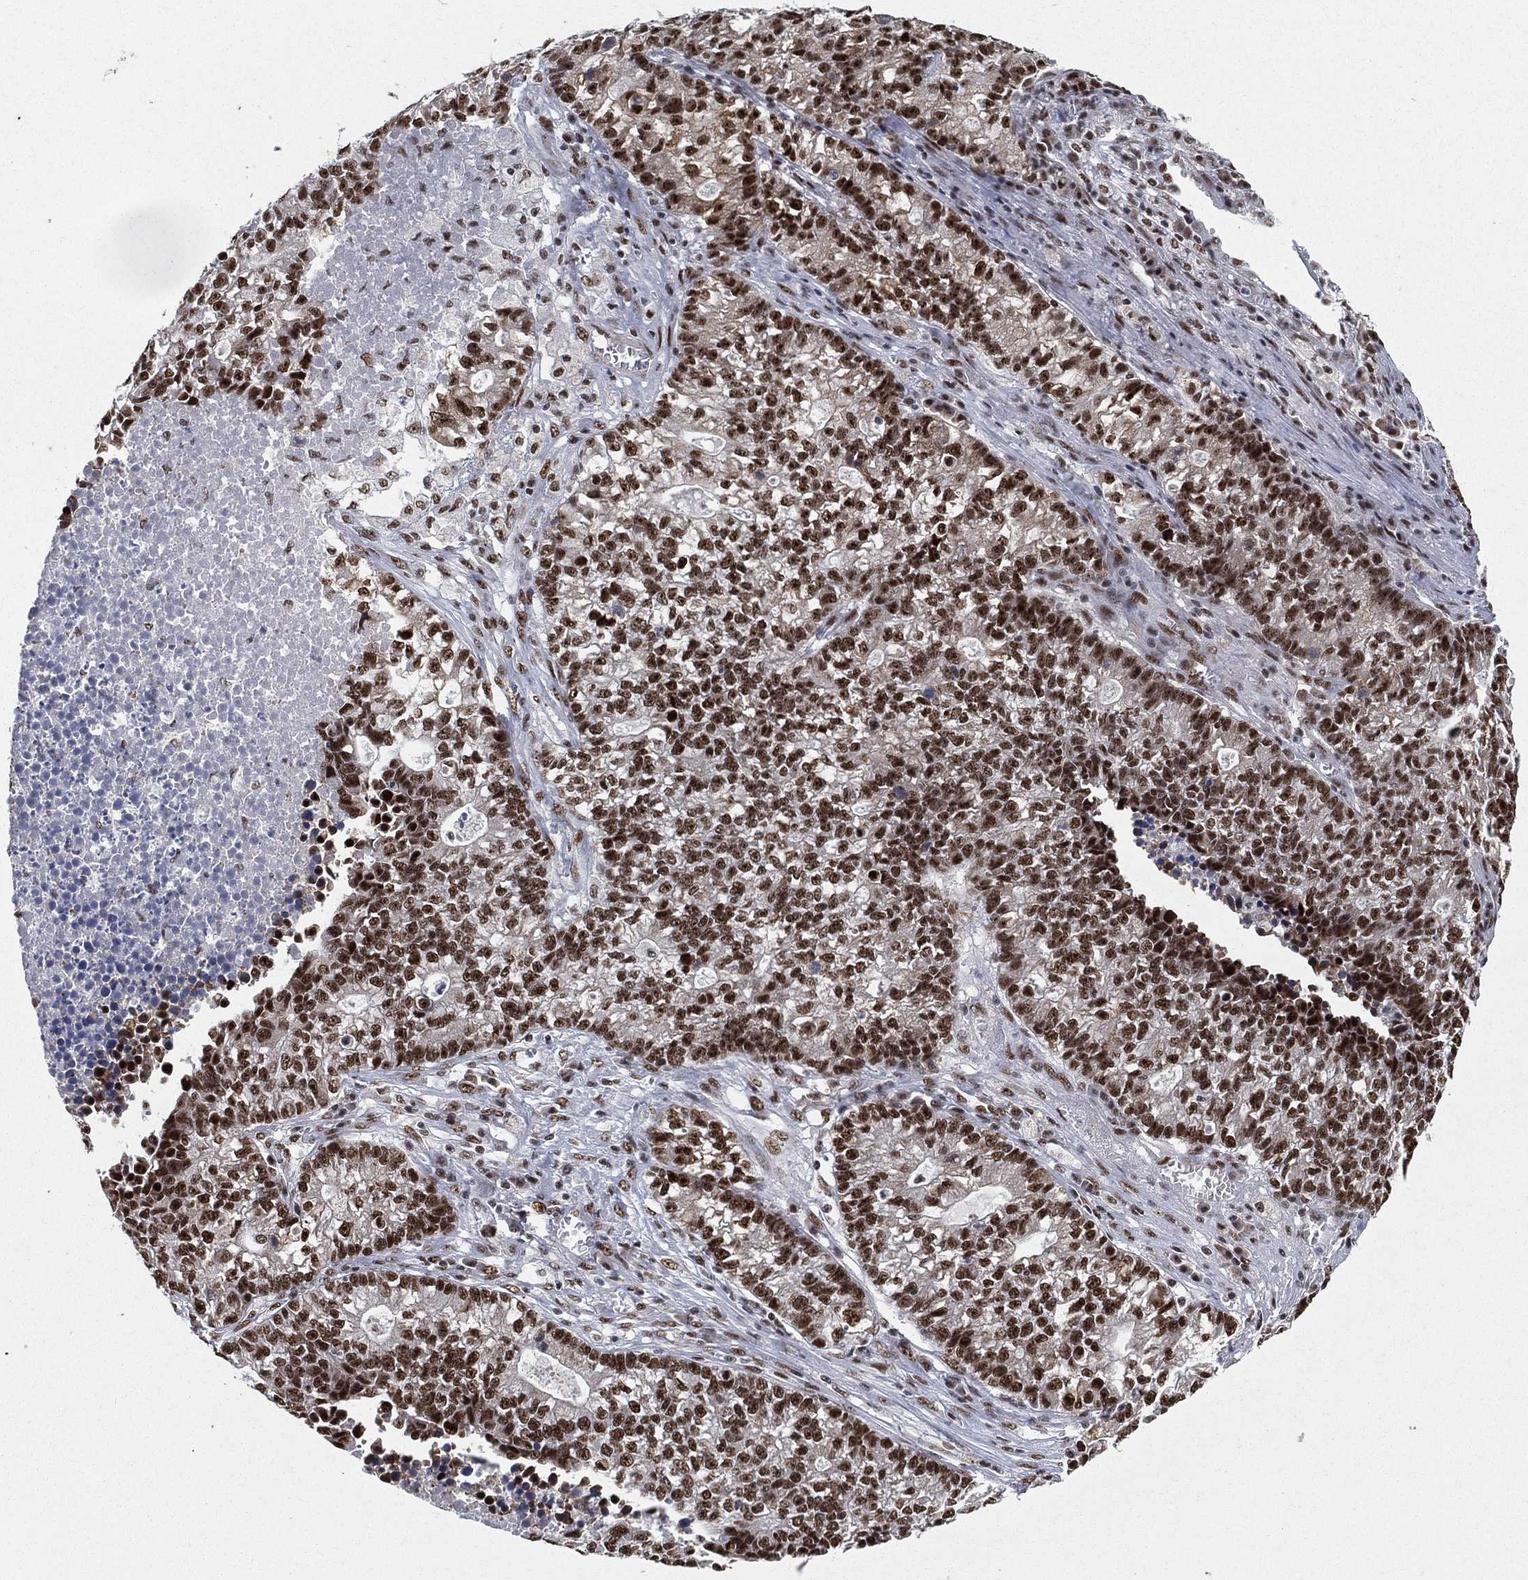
{"staining": {"intensity": "strong", "quantity": ">75%", "location": "nuclear"}, "tissue": "lung cancer", "cell_type": "Tumor cells", "image_type": "cancer", "snomed": [{"axis": "morphology", "description": "Adenocarcinoma, NOS"}, {"axis": "topography", "description": "Lung"}], "caption": "Lung cancer stained for a protein exhibits strong nuclear positivity in tumor cells. (DAB (3,3'-diaminobenzidine) IHC, brown staining for protein, blue staining for nuclei).", "gene": "DDX27", "patient": {"sex": "male", "age": 57}}